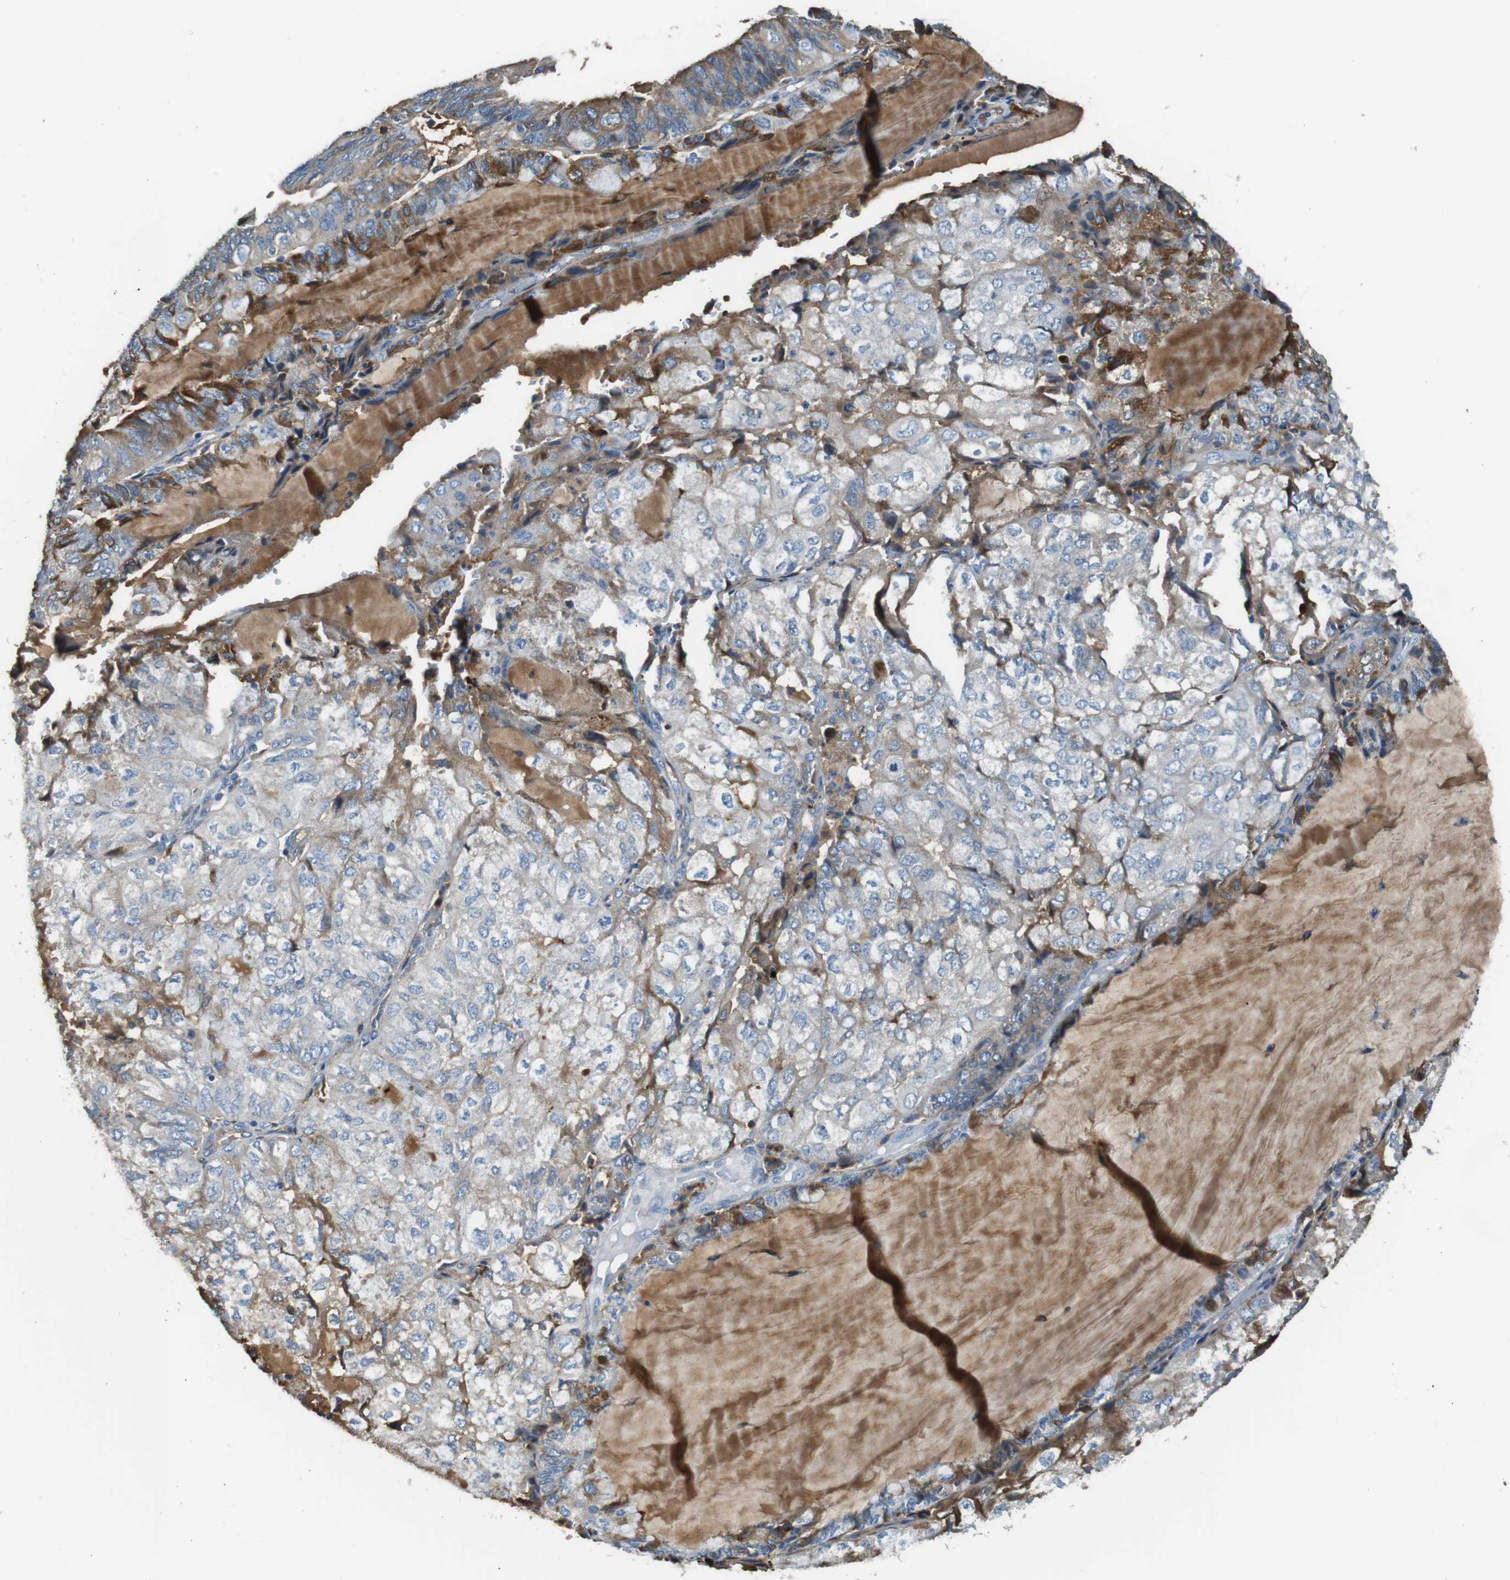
{"staining": {"intensity": "moderate", "quantity": "<25%", "location": "cytoplasmic/membranous"}, "tissue": "endometrial cancer", "cell_type": "Tumor cells", "image_type": "cancer", "snomed": [{"axis": "morphology", "description": "Adenocarcinoma, NOS"}, {"axis": "topography", "description": "Endometrium"}], "caption": "Tumor cells display low levels of moderate cytoplasmic/membranous positivity in approximately <25% of cells in endometrial cancer.", "gene": "TMPRSS15", "patient": {"sex": "female", "age": 81}}